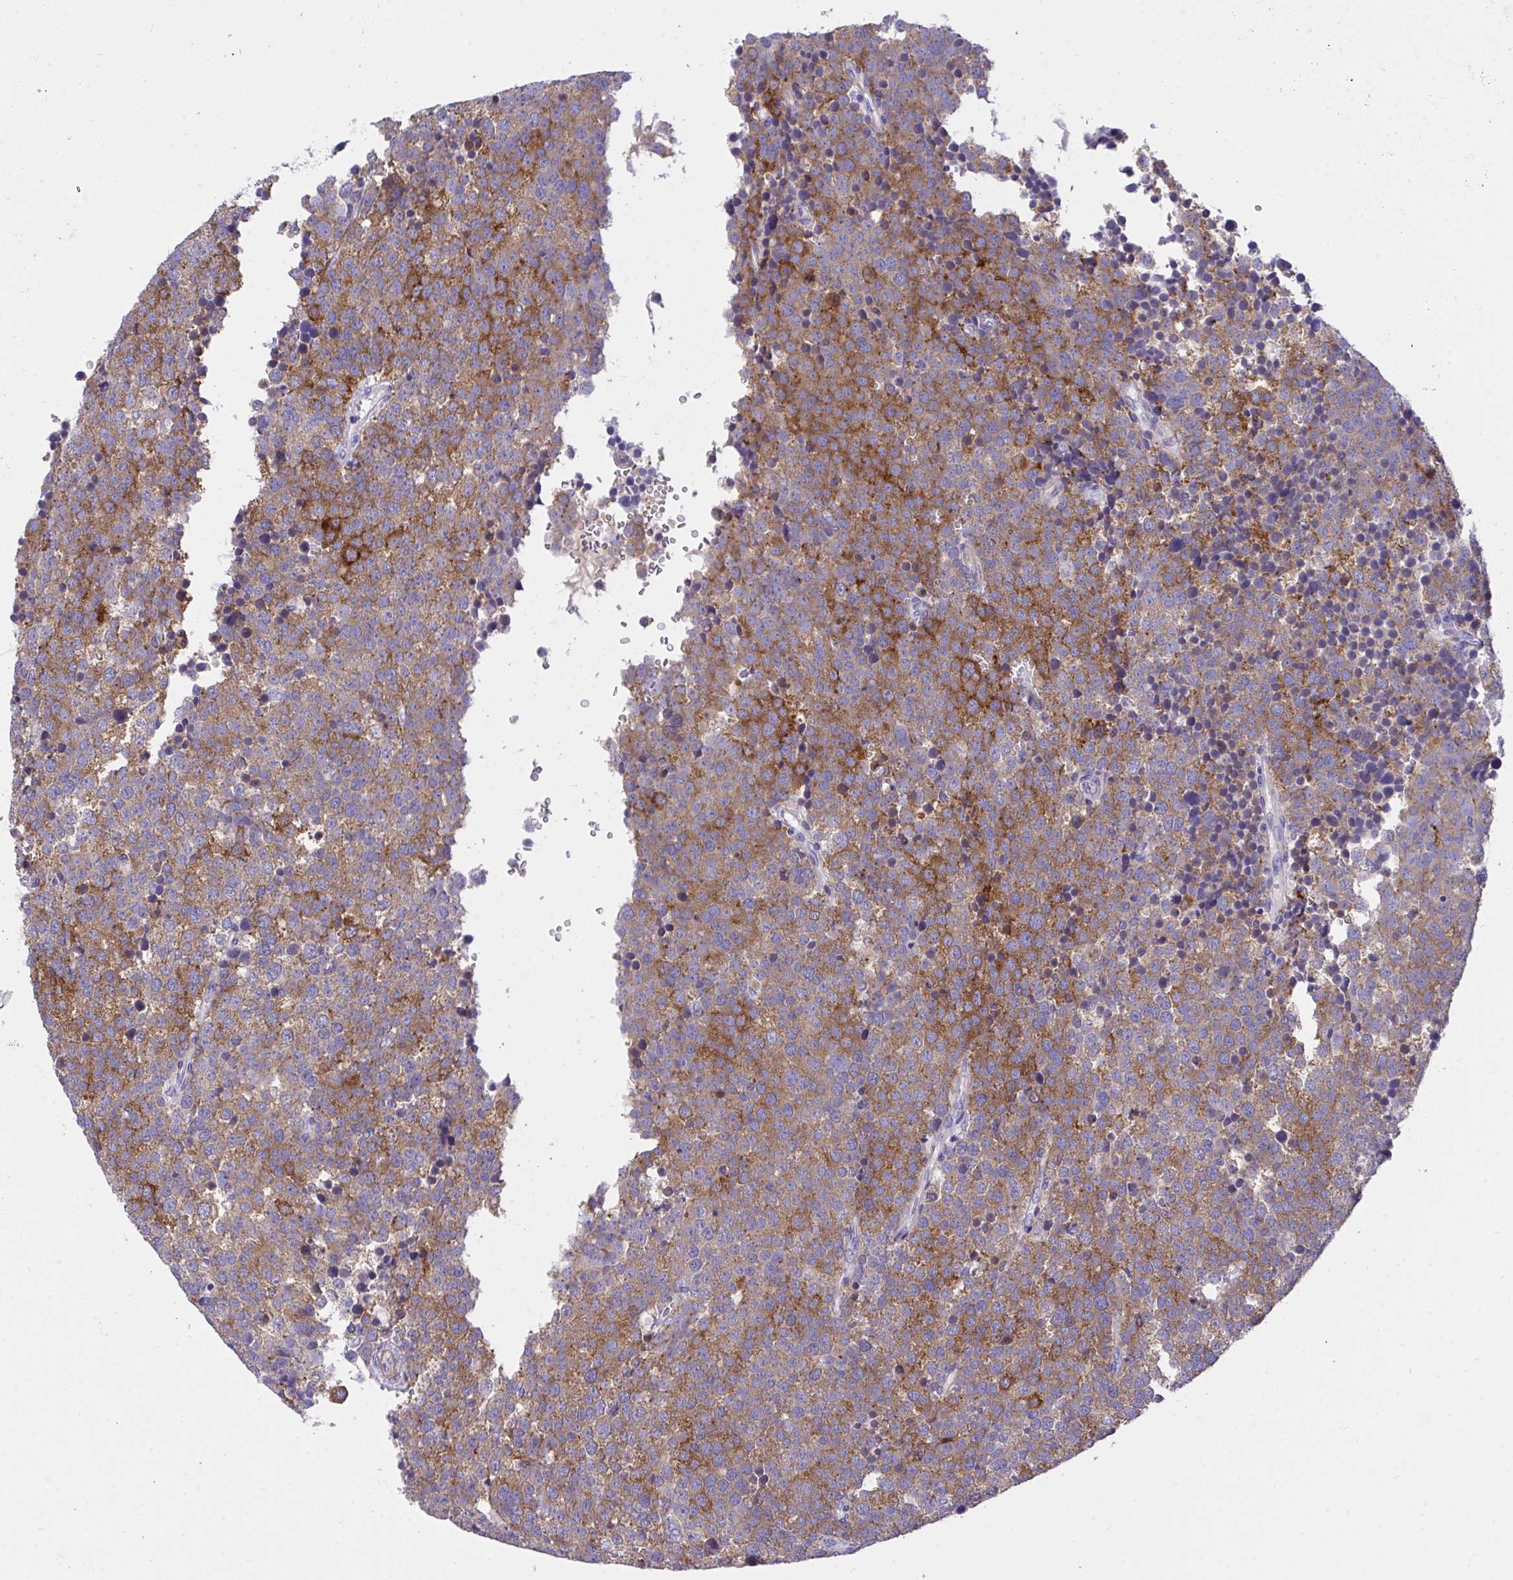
{"staining": {"intensity": "moderate", "quantity": ">75%", "location": "cytoplasmic/membranous"}, "tissue": "testis cancer", "cell_type": "Tumor cells", "image_type": "cancer", "snomed": [{"axis": "morphology", "description": "Seminoma, NOS"}, {"axis": "topography", "description": "Testis"}], "caption": "Human testis seminoma stained with a protein marker reveals moderate staining in tumor cells.", "gene": "TLN2", "patient": {"sex": "male", "age": 71}}